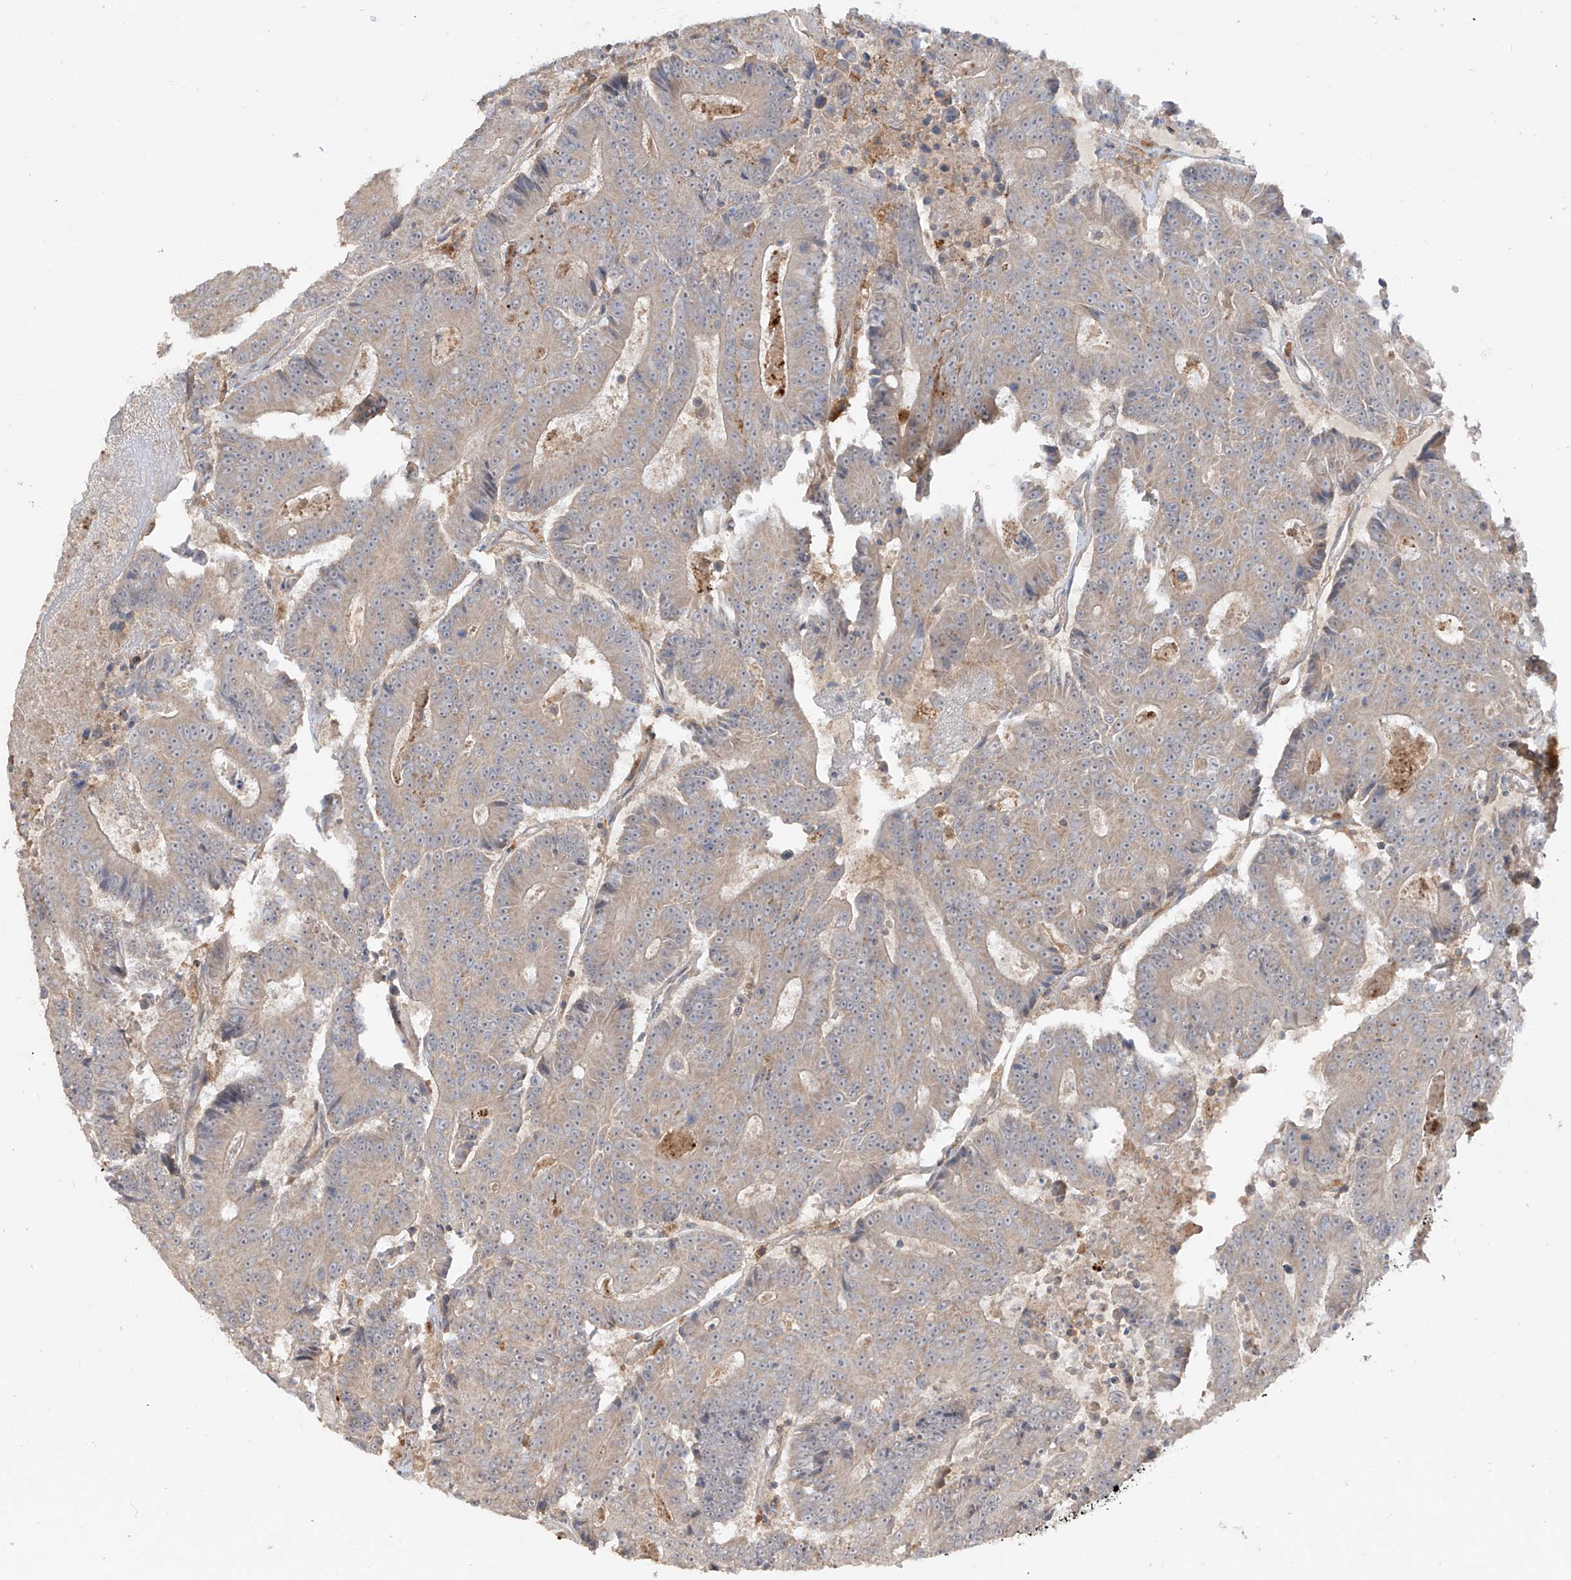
{"staining": {"intensity": "weak", "quantity": "25%-75%", "location": "cytoplasmic/membranous"}, "tissue": "colorectal cancer", "cell_type": "Tumor cells", "image_type": "cancer", "snomed": [{"axis": "morphology", "description": "Adenocarcinoma, NOS"}, {"axis": "topography", "description": "Colon"}], "caption": "The histopathology image reveals staining of colorectal cancer (adenocarcinoma), revealing weak cytoplasmic/membranous protein staining (brown color) within tumor cells. (DAB (3,3'-diaminobenzidine) = brown stain, brightfield microscopy at high magnification).", "gene": "LDAH", "patient": {"sex": "male", "age": 83}}